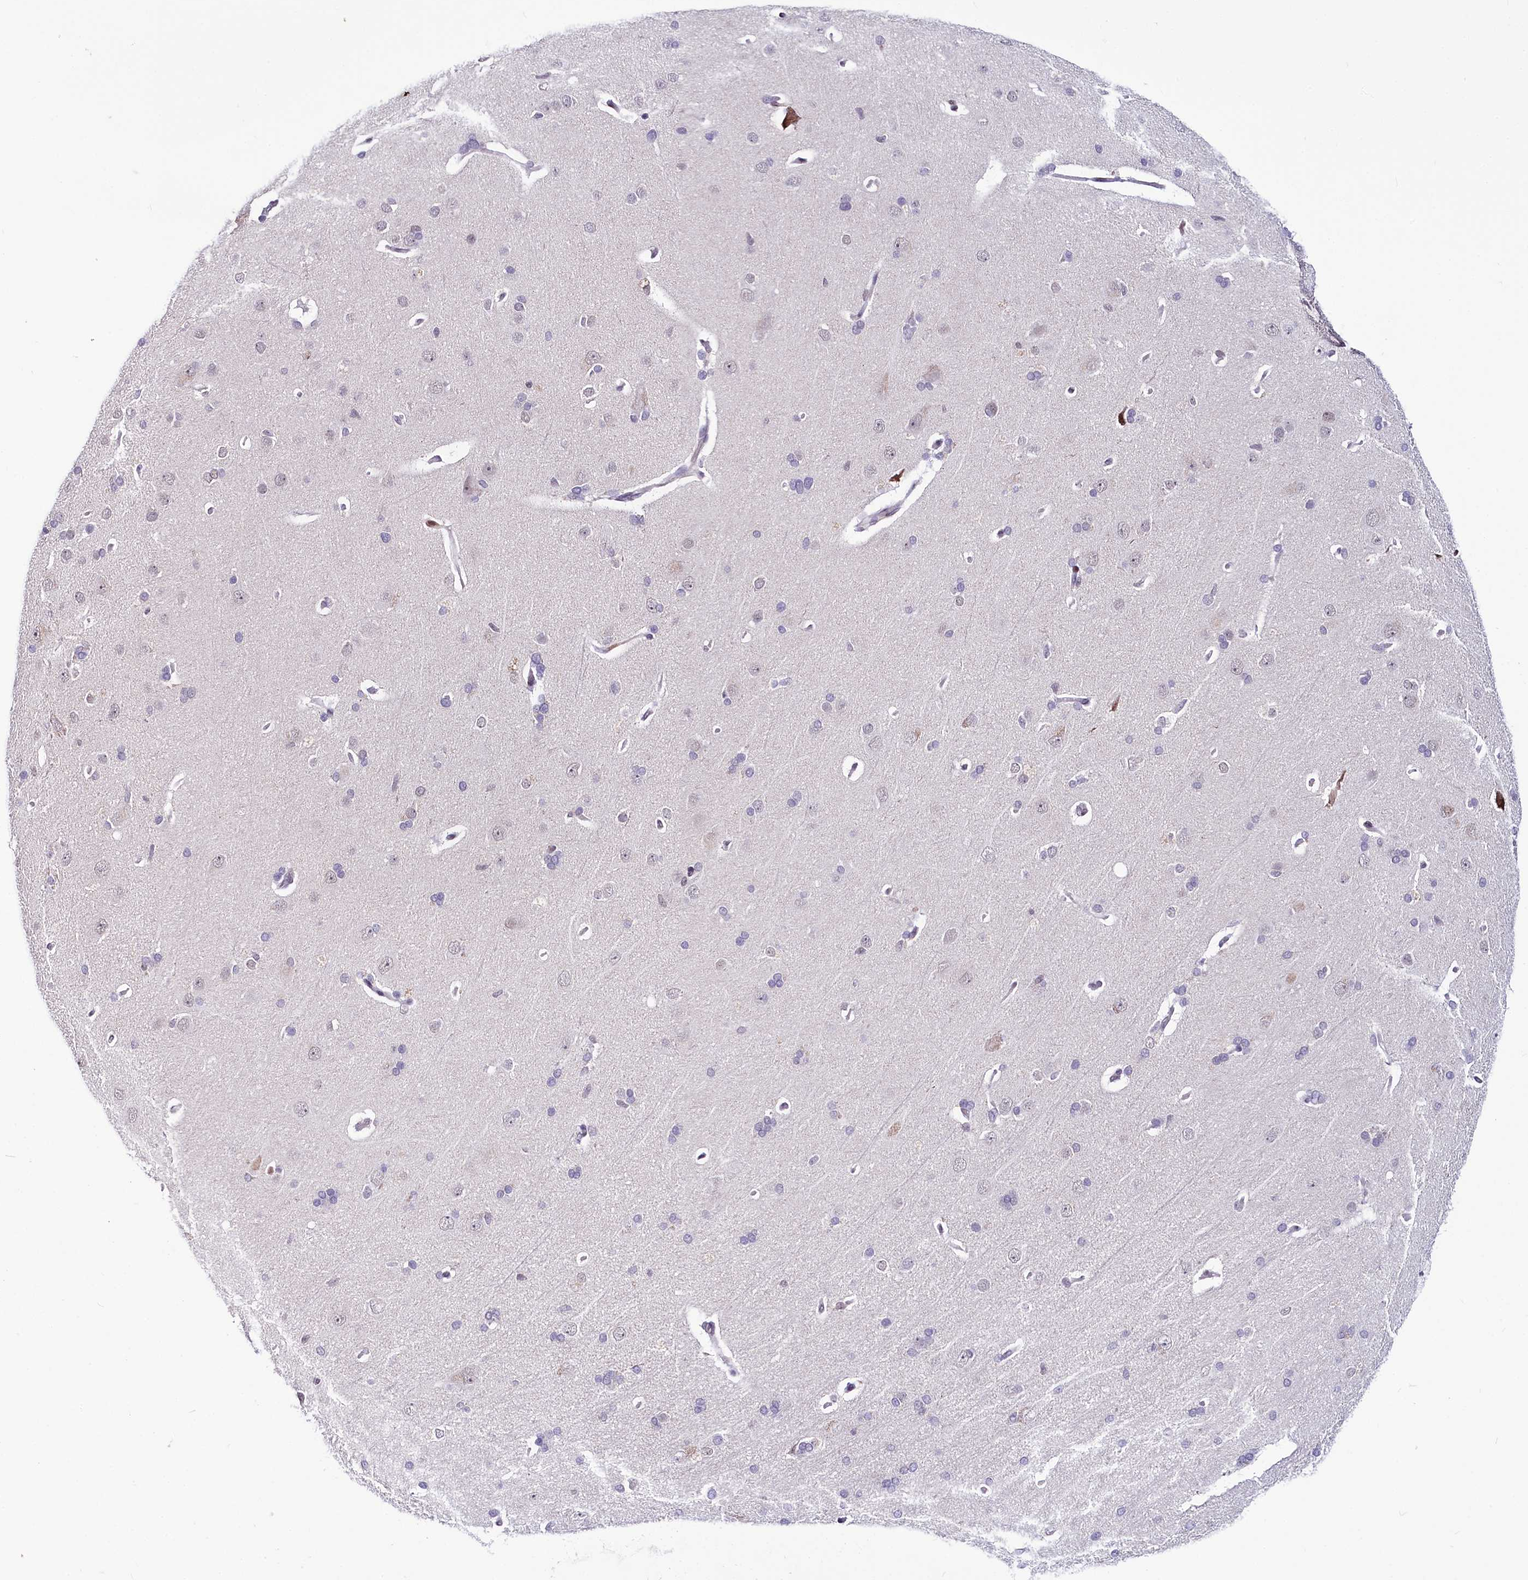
{"staining": {"intensity": "weak", "quantity": "25%-75%", "location": "cytoplasmic/membranous"}, "tissue": "cerebral cortex", "cell_type": "Endothelial cells", "image_type": "normal", "snomed": [{"axis": "morphology", "description": "Normal tissue, NOS"}, {"axis": "topography", "description": "Cerebral cortex"}], "caption": "IHC (DAB (3,3'-diaminobenzidine)) staining of normal human cerebral cortex shows weak cytoplasmic/membranous protein expression in about 25%-75% of endothelial cells.", "gene": "SCAF11", "patient": {"sex": "male", "age": 62}}